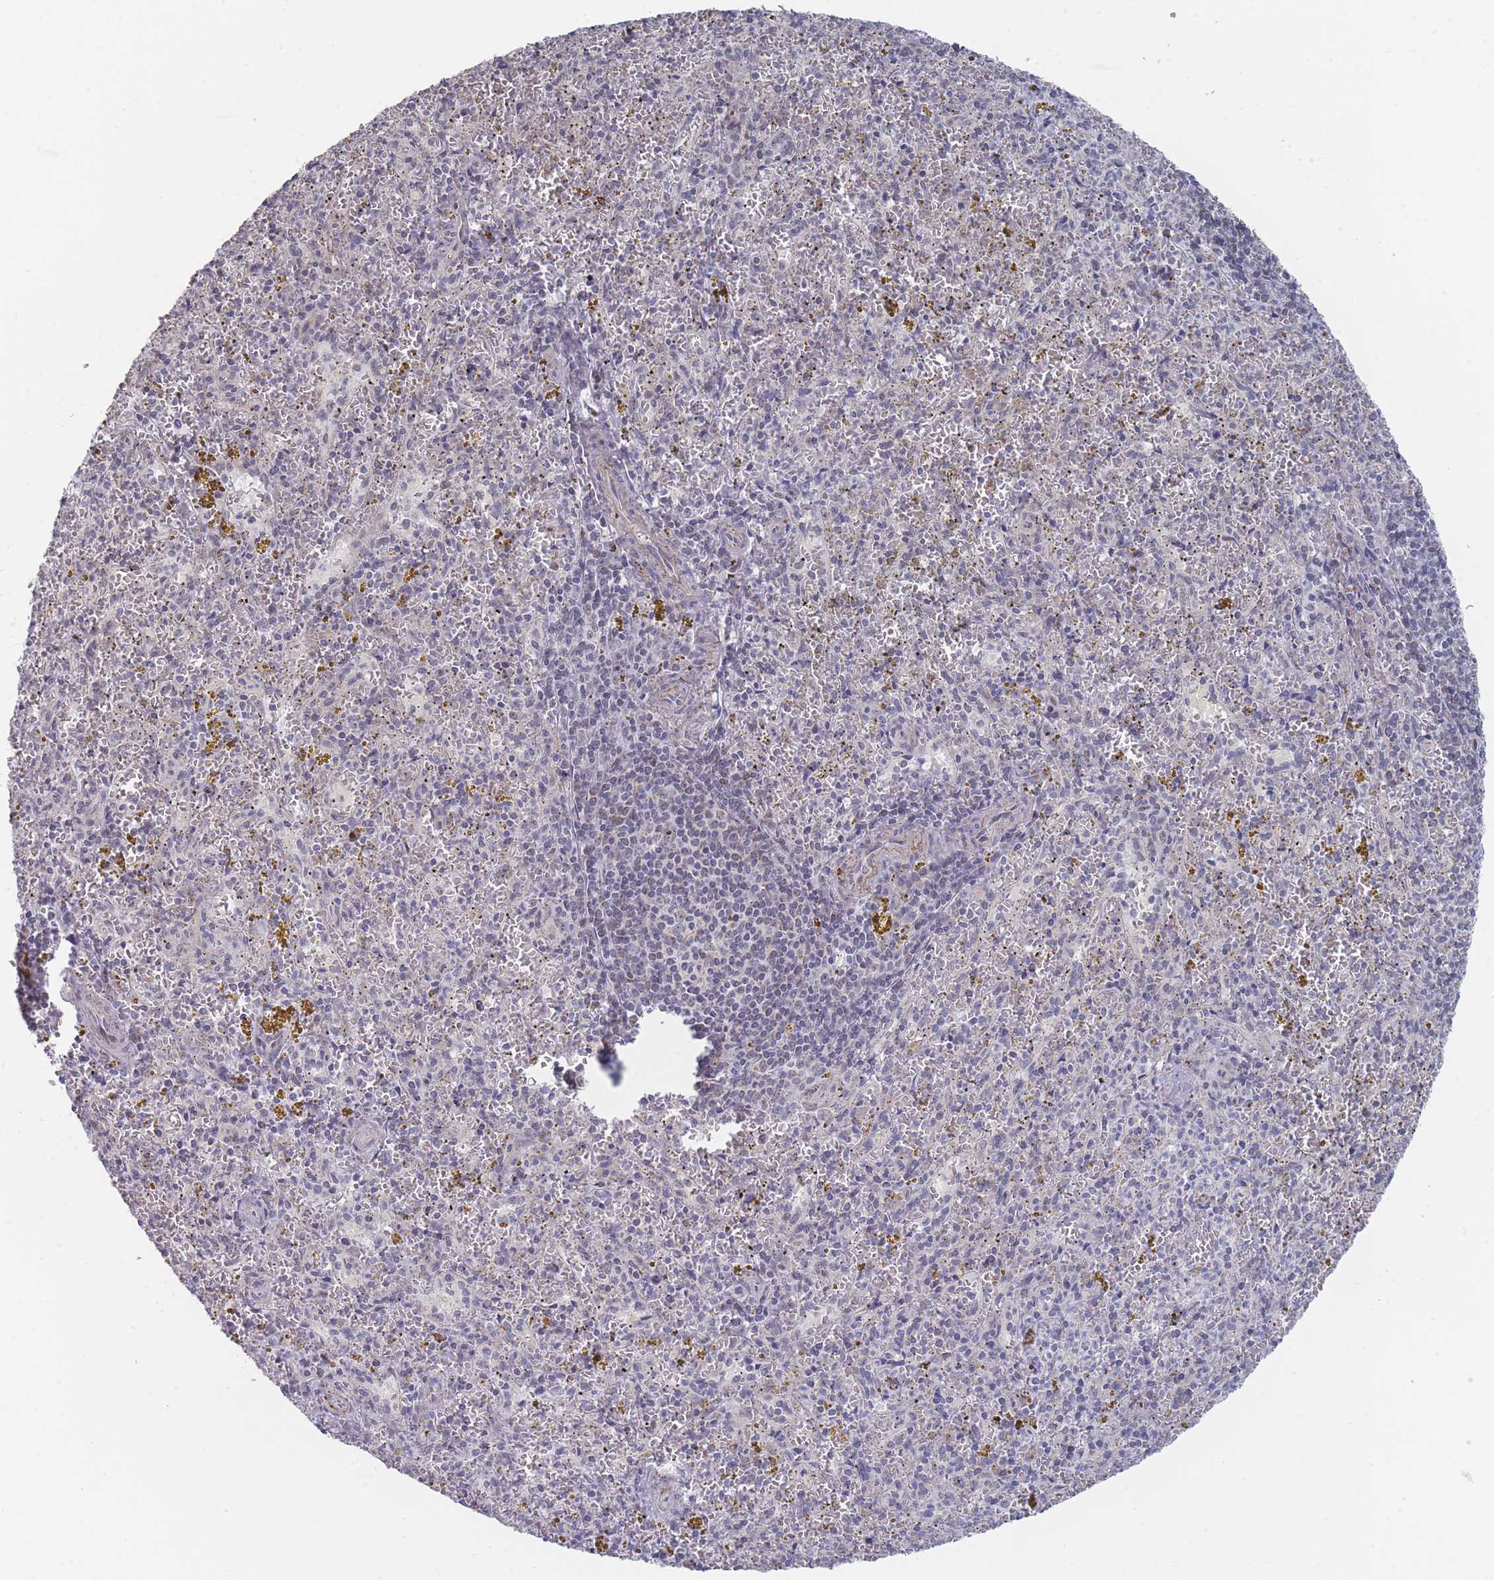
{"staining": {"intensity": "negative", "quantity": "none", "location": "none"}, "tissue": "spleen", "cell_type": "Cells in red pulp", "image_type": "normal", "snomed": [{"axis": "morphology", "description": "Normal tissue, NOS"}, {"axis": "topography", "description": "Spleen"}], "caption": "Spleen stained for a protein using immunohistochemistry (IHC) reveals no staining cells in red pulp.", "gene": "TRARG1", "patient": {"sex": "male", "age": 57}}